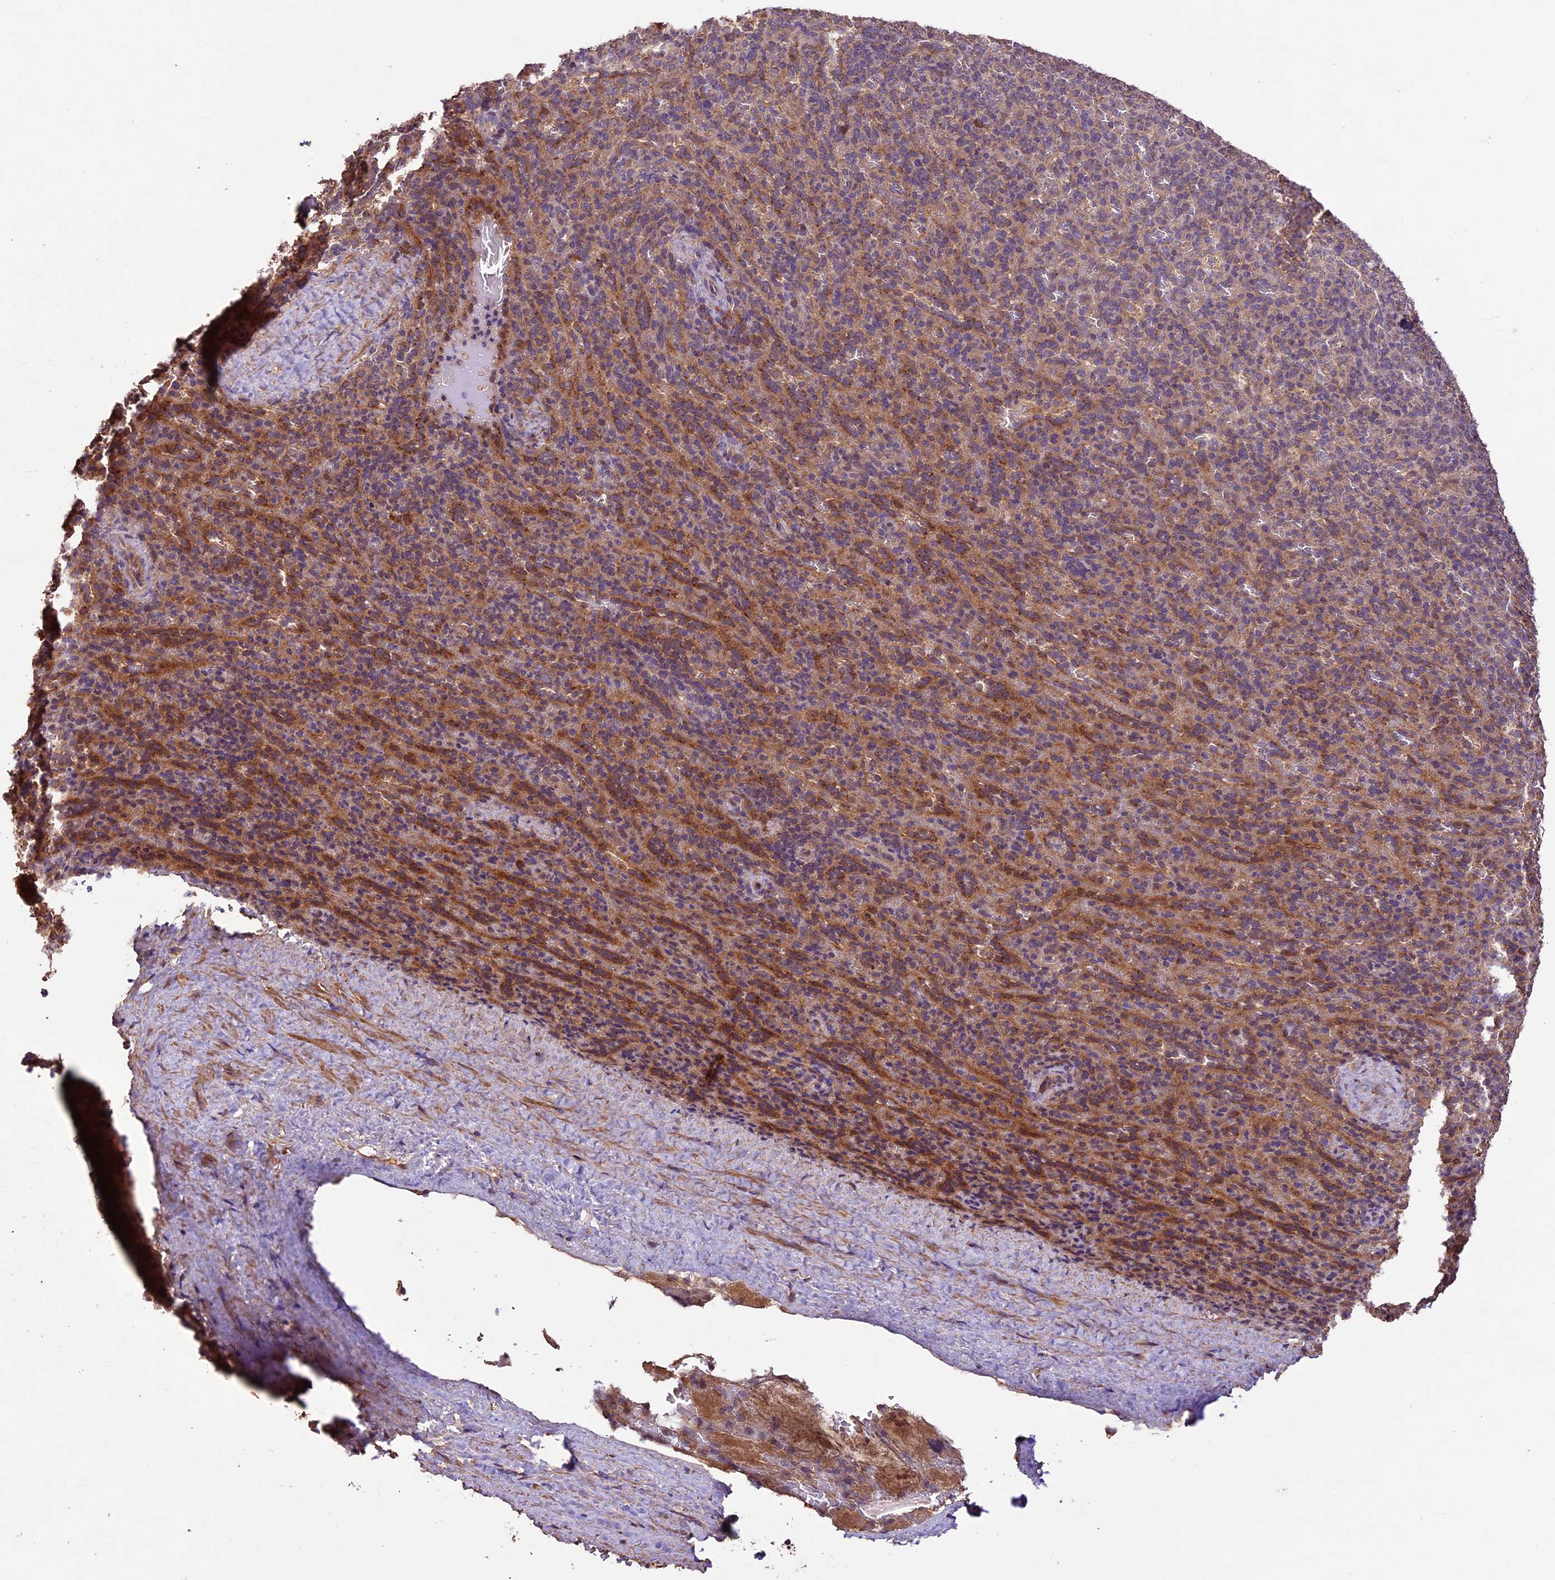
{"staining": {"intensity": "moderate", "quantity": "<25%", "location": "cytoplasmic/membranous"}, "tissue": "spleen", "cell_type": "Cells in red pulp", "image_type": "normal", "snomed": [{"axis": "morphology", "description": "Normal tissue, NOS"}, {"axis": "topography", "description": "Spleen"}], "caption": "Immunohistochemical staining of normal spleen reveals moderate cytoplasmic/membranous protein positivity in approximately <25% of cells in red pulp. The staining is performed using DAB brown chromogen to label protein expression. The nuclei are counter-stained blue using hematoxylin.", "gene": "CRLF1", "patient": {"sex": "female", "age": 21}}